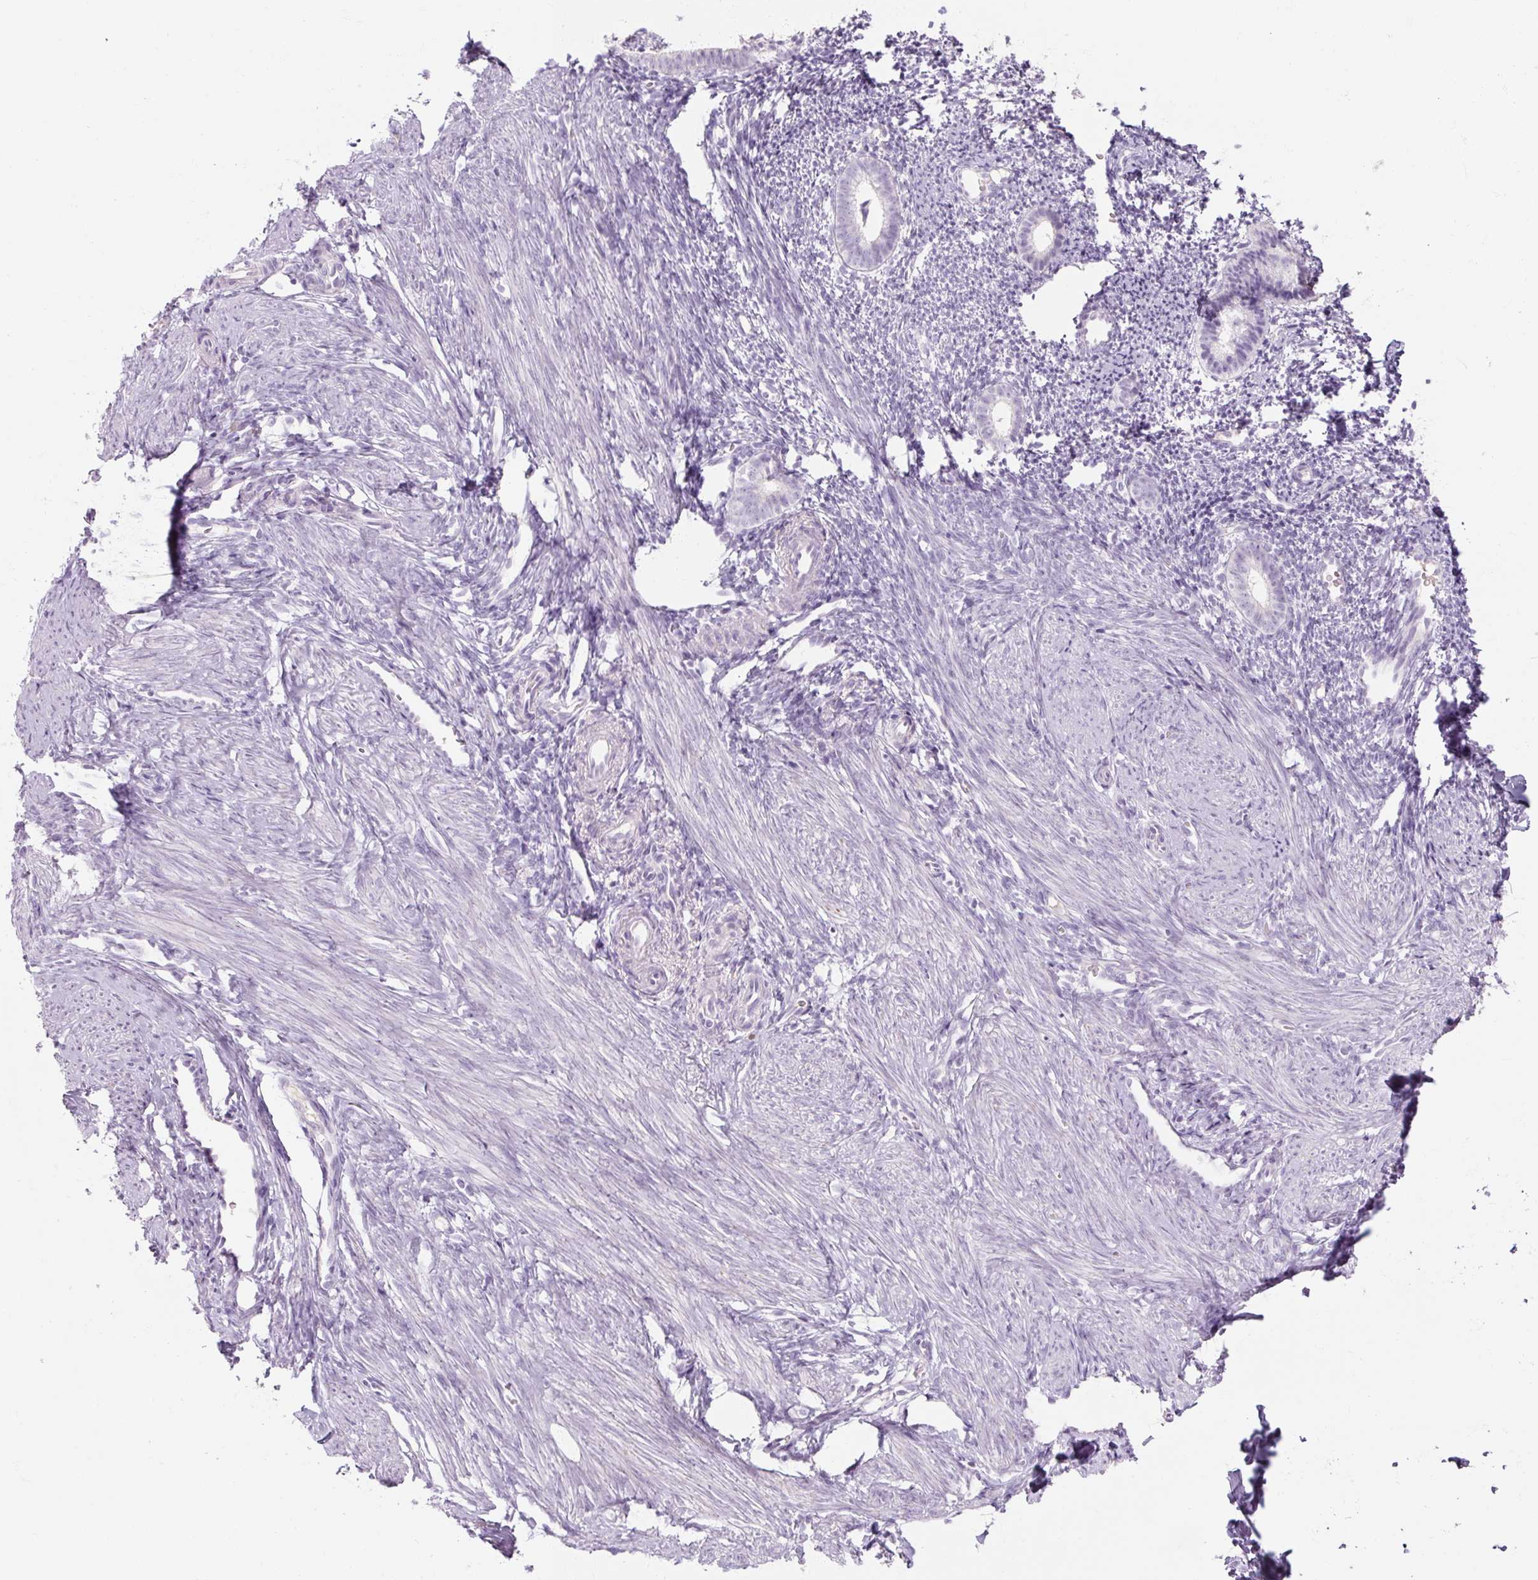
{"staining": {"intensity": "negative", "quantity": "none", "location": "none"}, "tissue": "endometrium", "cell_type": "Cells in endometrial stroma", "image_type": "normal", "snomed": [{"axis": "morphology", "description": "Normal tissue, NOS"}, {"axis": "topography", "description": "Endometrium"}], "caption": "A micrograph of human endometrium is negative for staining in cells in endometrial stroma. (Immunohistochemistry (ihc), brightfield microscopy, high magnification).", "gene": "NFE2L3", "patient": {"sex": "female", "age": 39}}